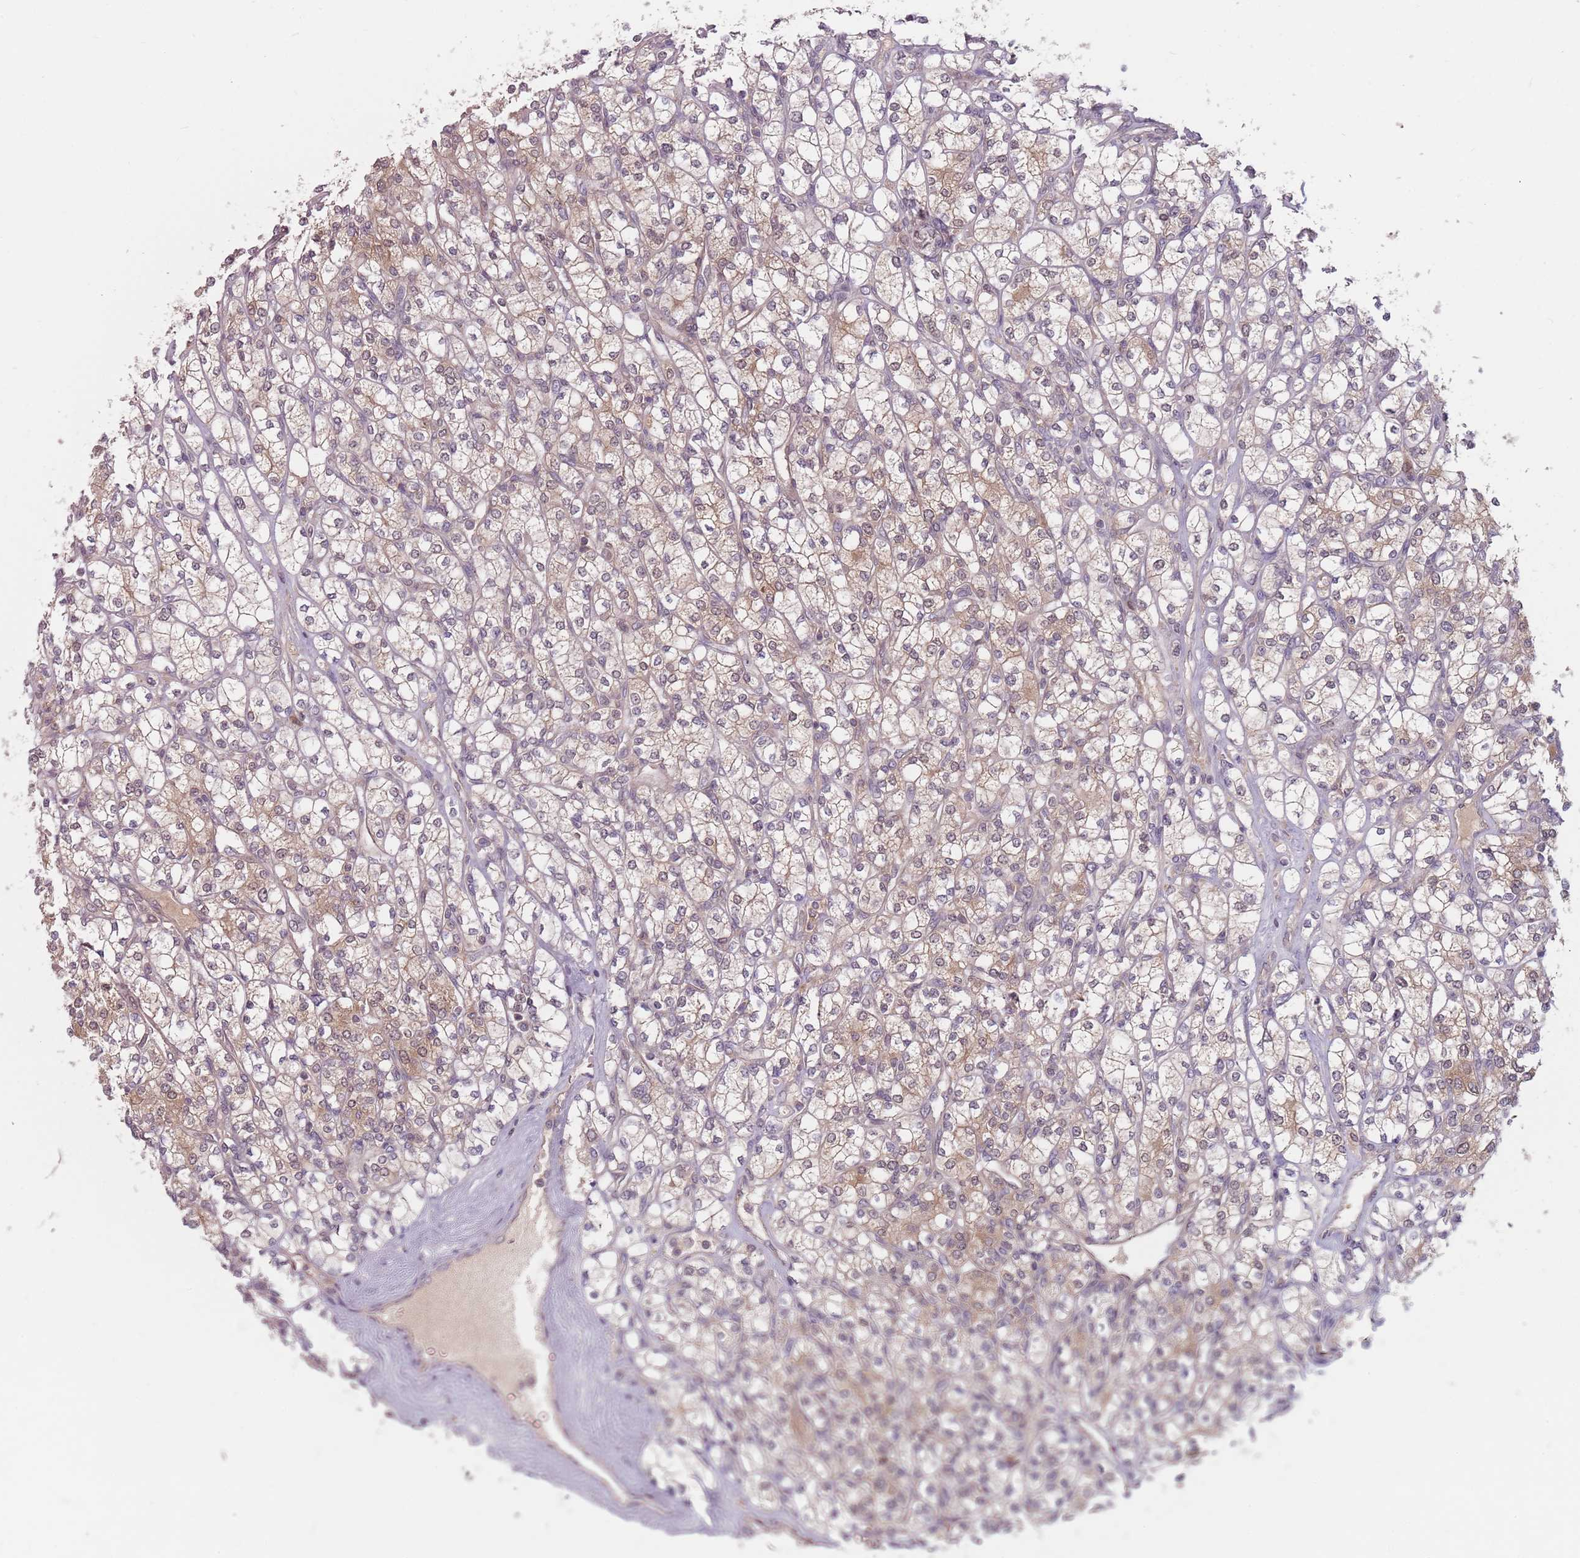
{"staining": {"intensity": "weak", "quantity": "25%-75%", "location": "cytoplasmic/membranous"}, "tissue": "renal cancer", "cell_type": "Tumor cells", "image_type": "cancer", "snomed": [{"axis": "morphology", "description": "Adenocarcinoma, NOS"}, {"axis": "topography", "description": "Kidney"}], "caption": "Immunohistochemical staining of human adenocarcinoma (renal) exhibits low levels of weak cytoplasmic/membranous positivity in approximately 25%-75% of tumor cells.", "gene": "NAXE", "patient": {"sex": "male", "age": 77}}